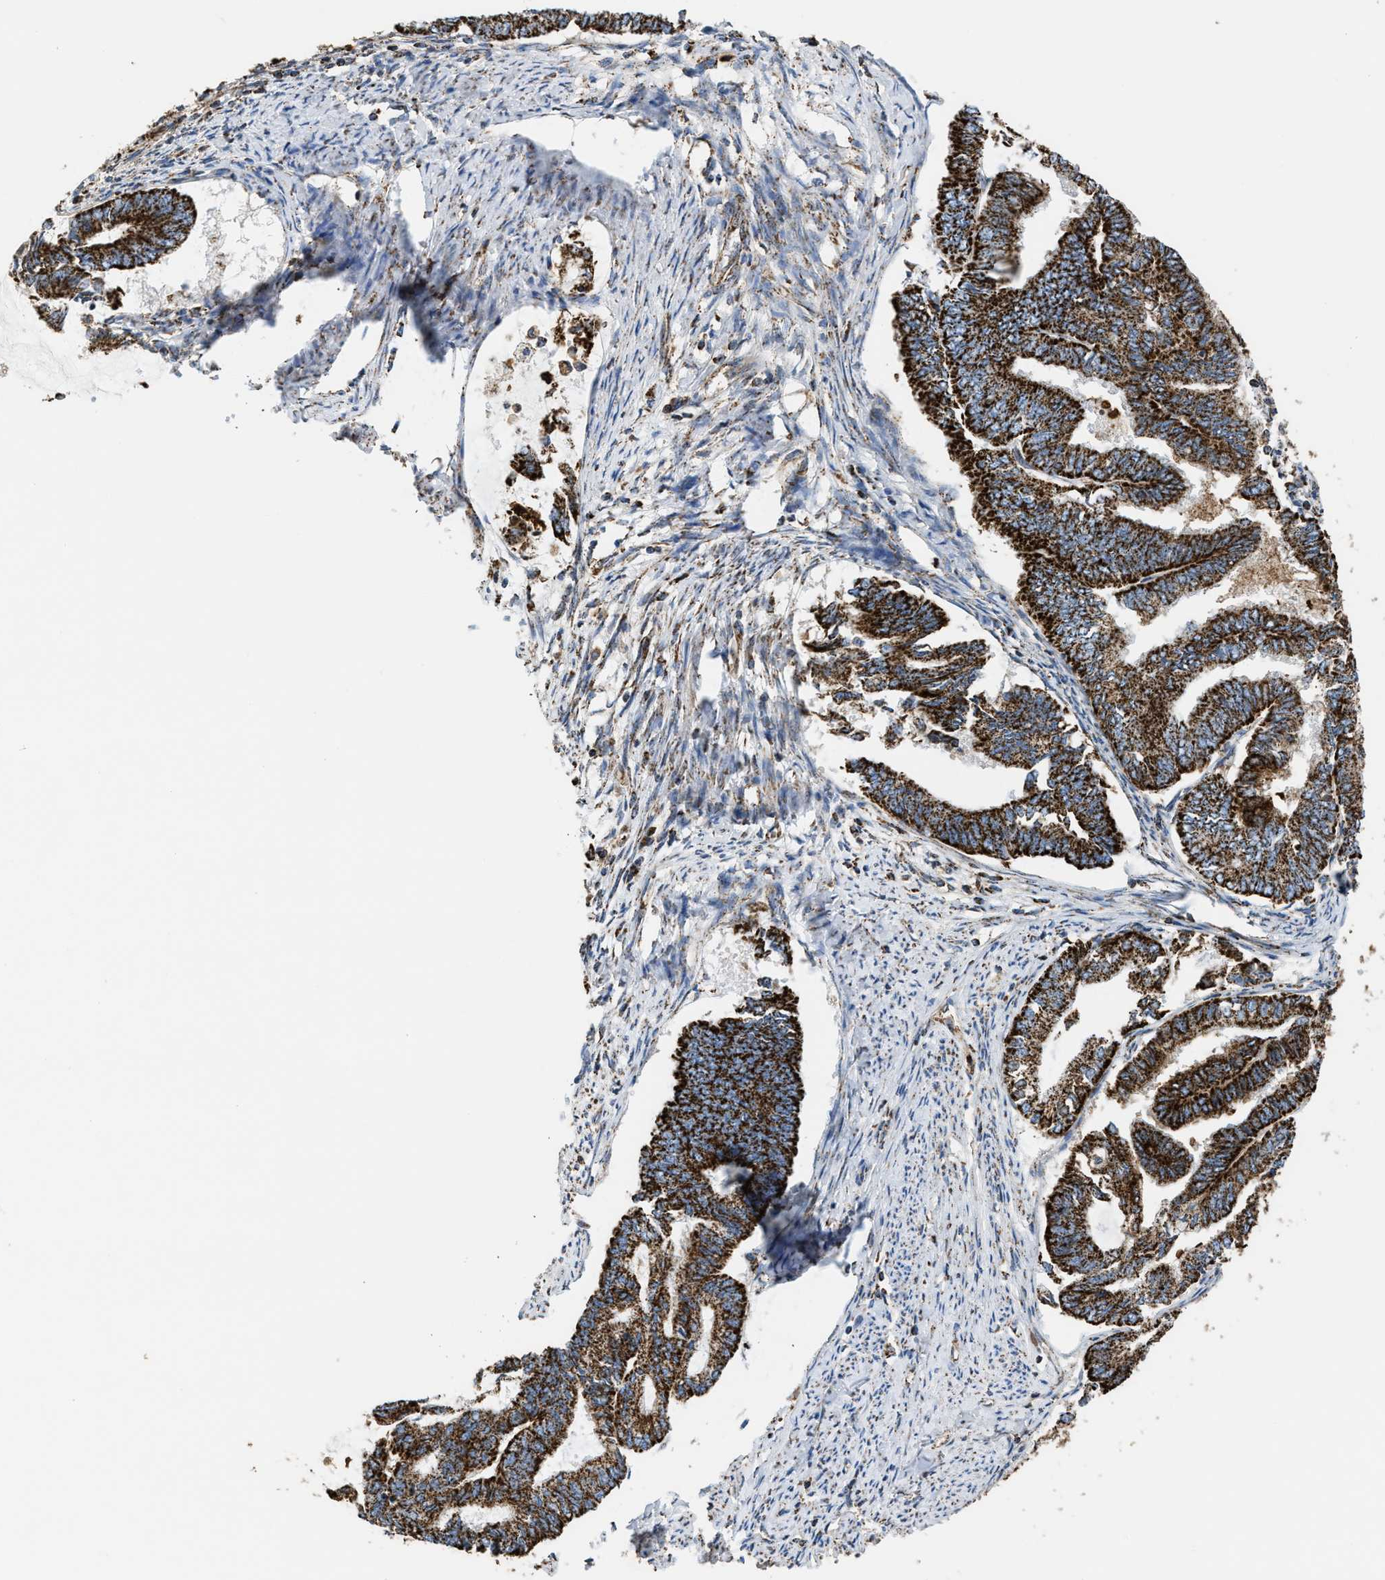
{"staining": {"intensity": "strong", "quantity": ">75%", "location": "cytoplasmic/membranous"}, "tissue": "endometrial cancer", "cell_type": "Tumor cells", "image_type": "cancer", "snomed": [{"axis": "morphology", "description": "Adenocarcinoma, NOS"}, {"axis": "topography", "description": "Endometrium"}], "caption": "This is an image of immunohistochemistry (IHC) staining of endometrial cancer (adenocarcinoma), which shows strong expression in the cytoplasmic/membranous of tumor cells.", "gene": "ECHS1", "patient": {"sex": "female", "age": 86}}